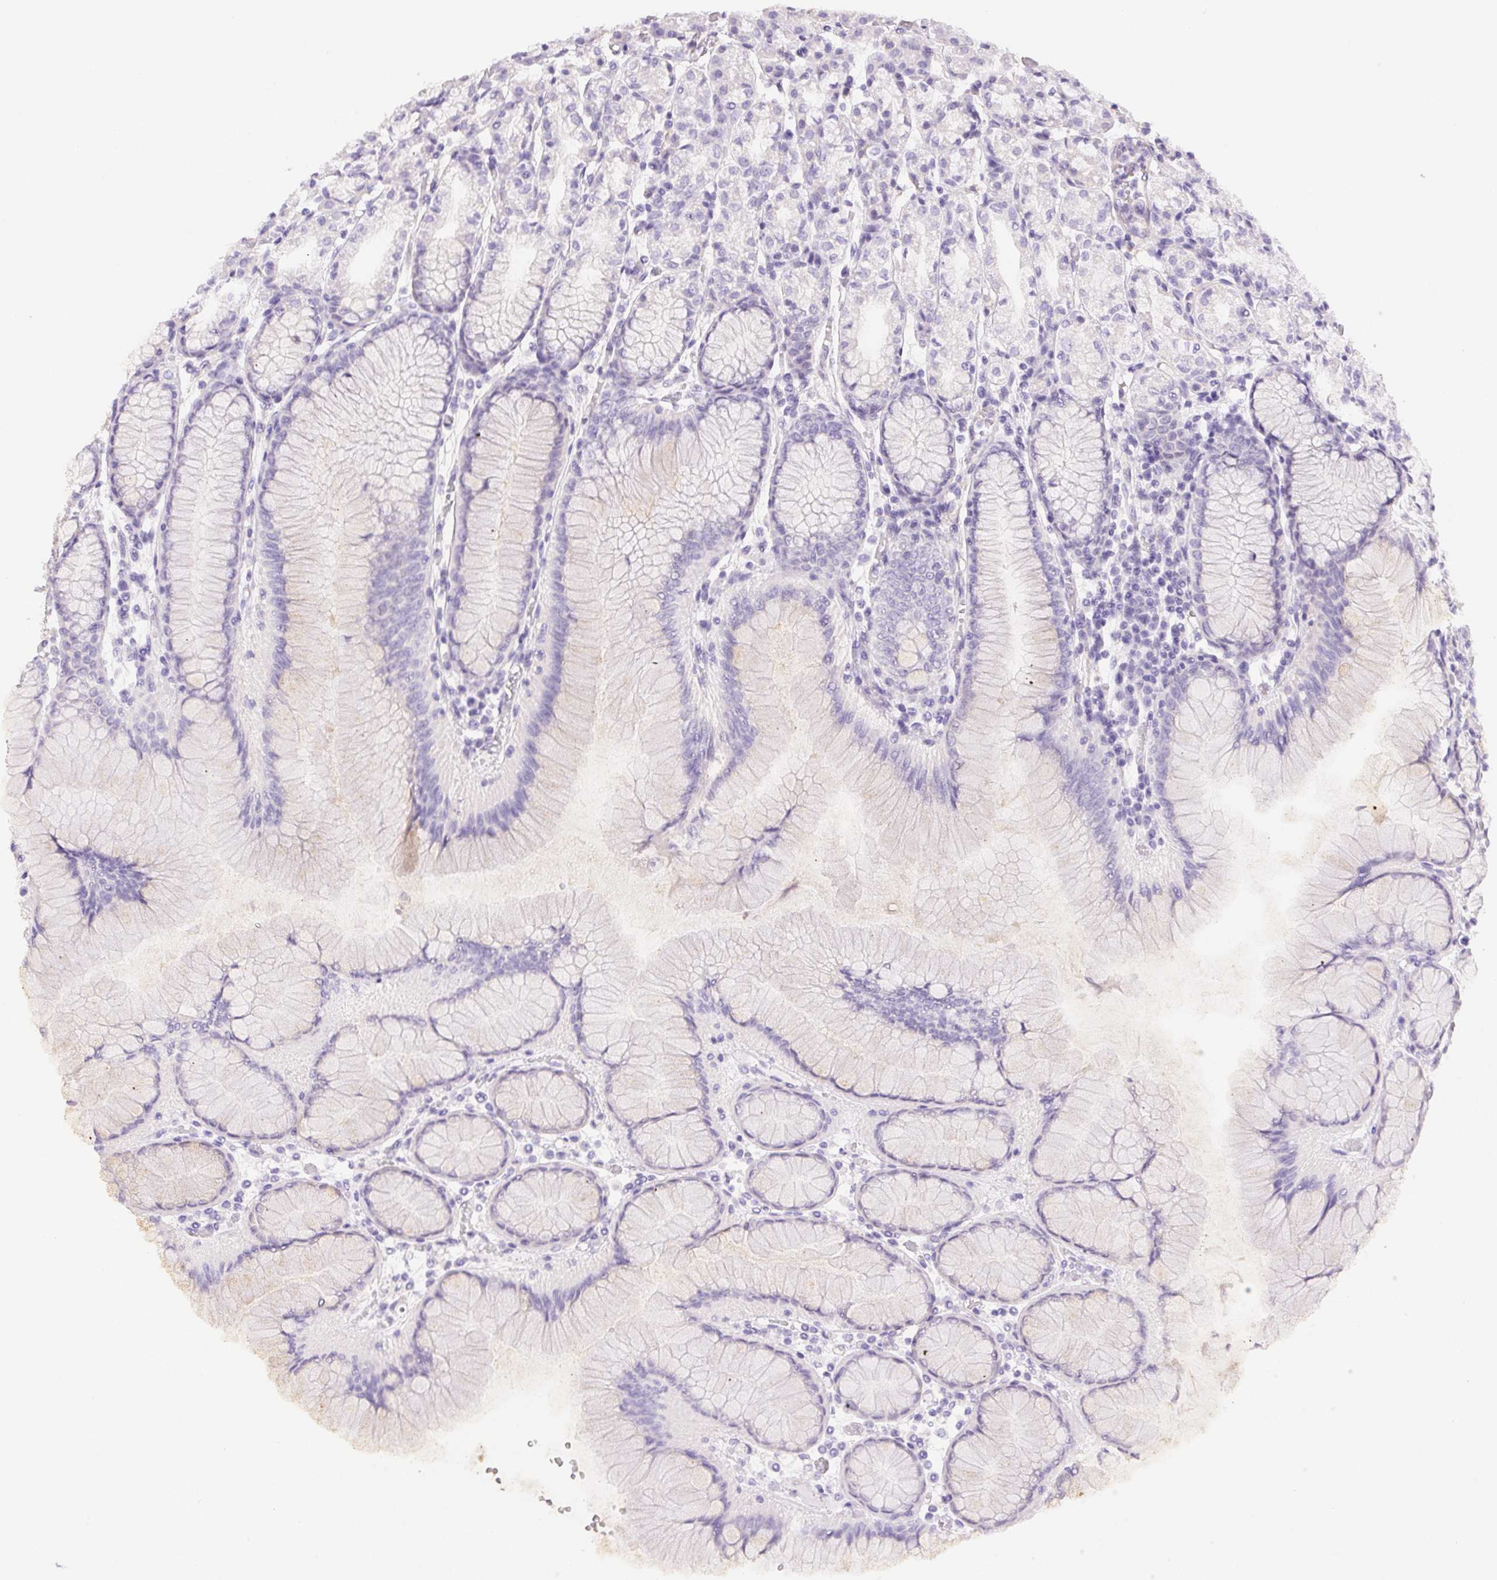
{"staining": {"intensity": "negative", "quantity": "none", "location": "none"}, "tissue": "stomach", "cell_type": "Glandular cells", "image_type": "normal", "snomed": [{"axis": "morphology", "description": "Normal tissue, NOS"}, {"axis": "topography", "description": "Stomach"}], "caption": "The immunohistochemistry micrograph has no significant positivity in glandular cells of stomach. Brightfield microscopy of immunohistochemistry stained with DAB (3,3'-diaminobenzidine) (brown) and hematoxylin (blue), captured at high magnification.", "gene": "PNLIP", "patient": {"sex": "female", "age": 57}}